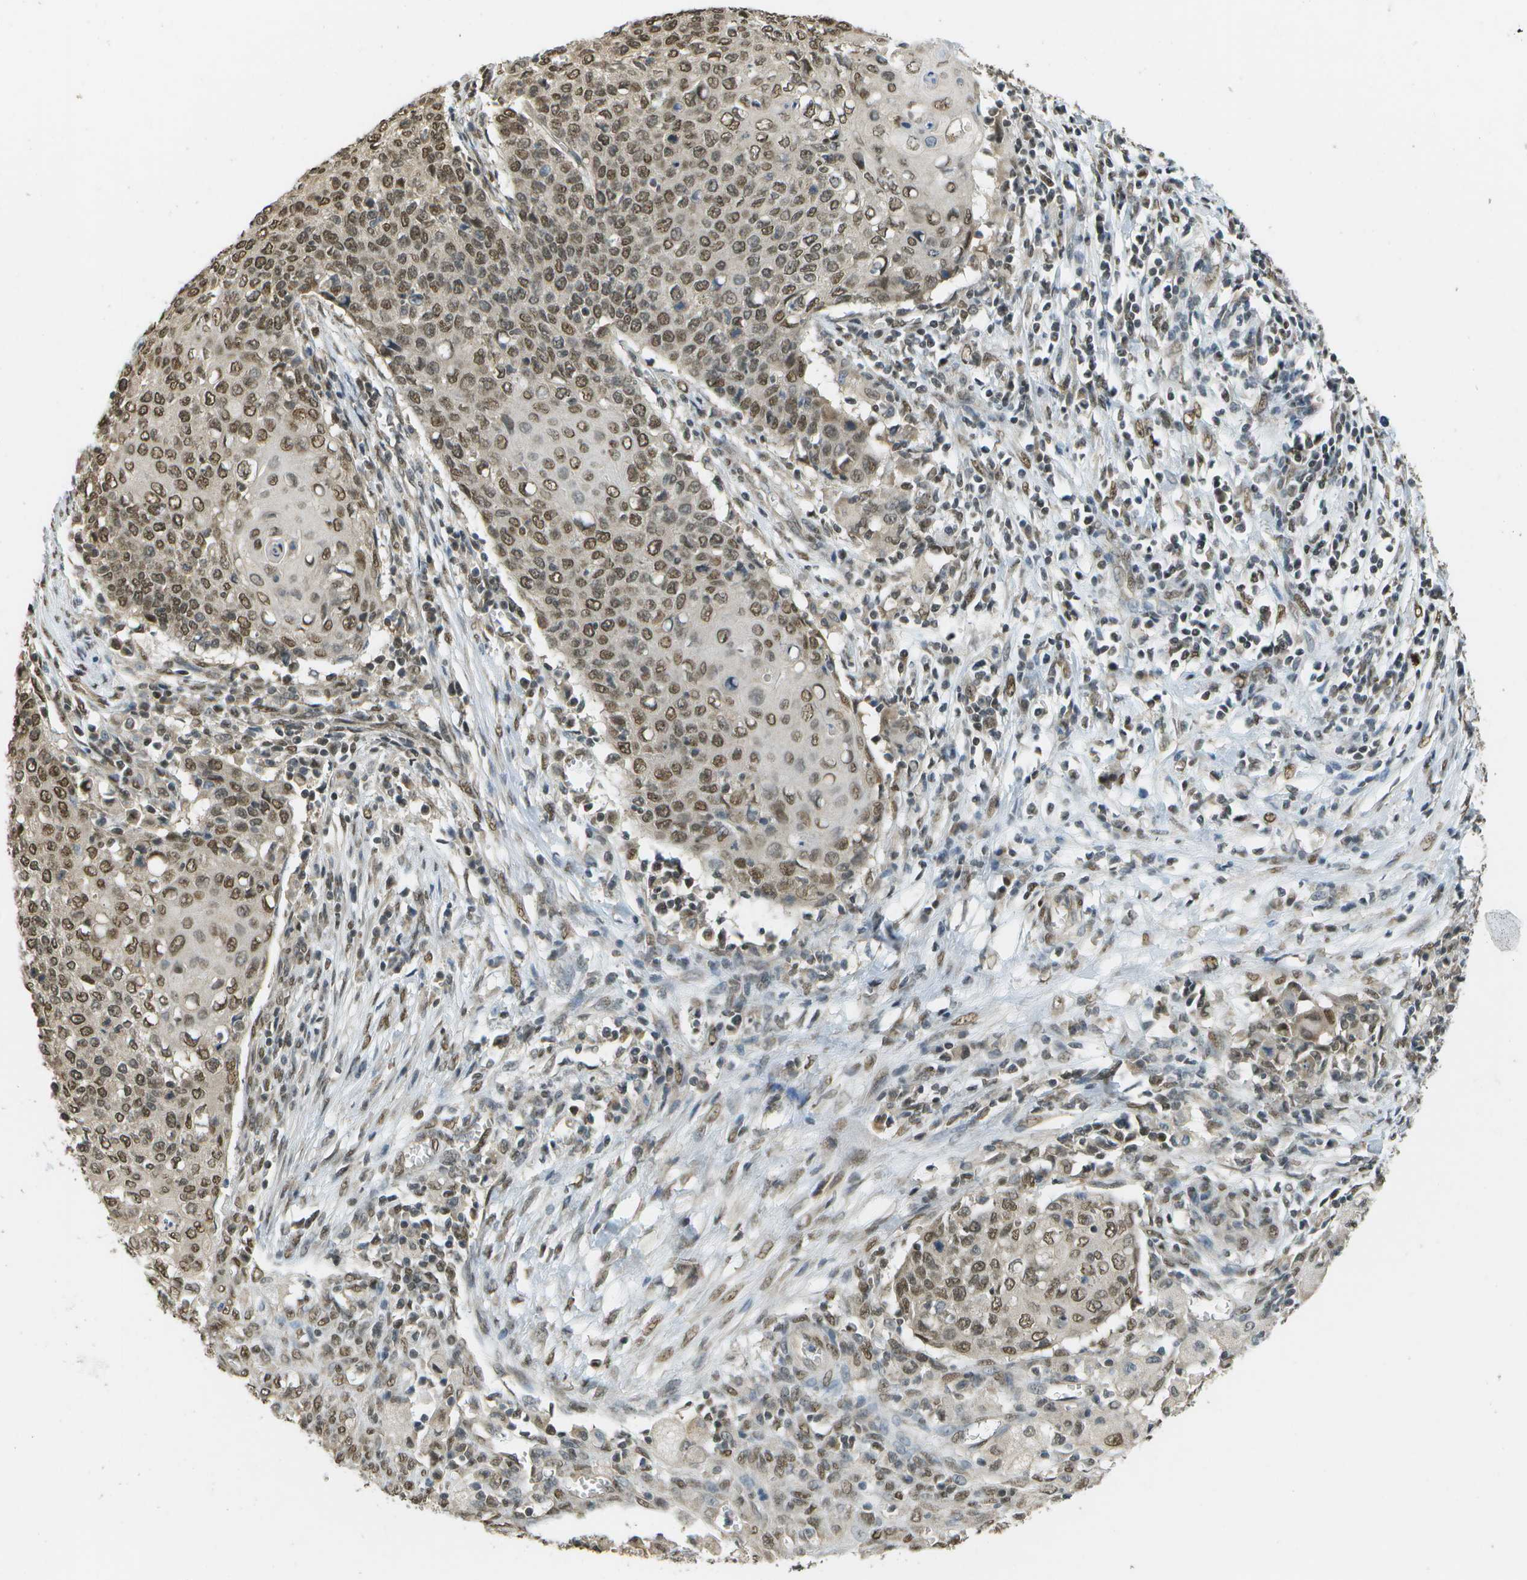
{"staining": {"intensity": "moderate", "quantity": ">75%", "location": "nuclear"}, "tissue": "cervical cancer", "cell_type": "Tumor cells", "image_type": "cancer", "snomed": [{"axis": "morphology", "description": "Squamous cell carcinoma, NOS"}, {"axis": "topography", "description": "Cervix"}], "caption": "Brown immunohistochemical staining in cervical squamous cell carcinoma shows moderate nuclear staining in approximately >75% of tumor cells.", "gene": "ABL2", "patient": {"sex": "female", "age": 39}}